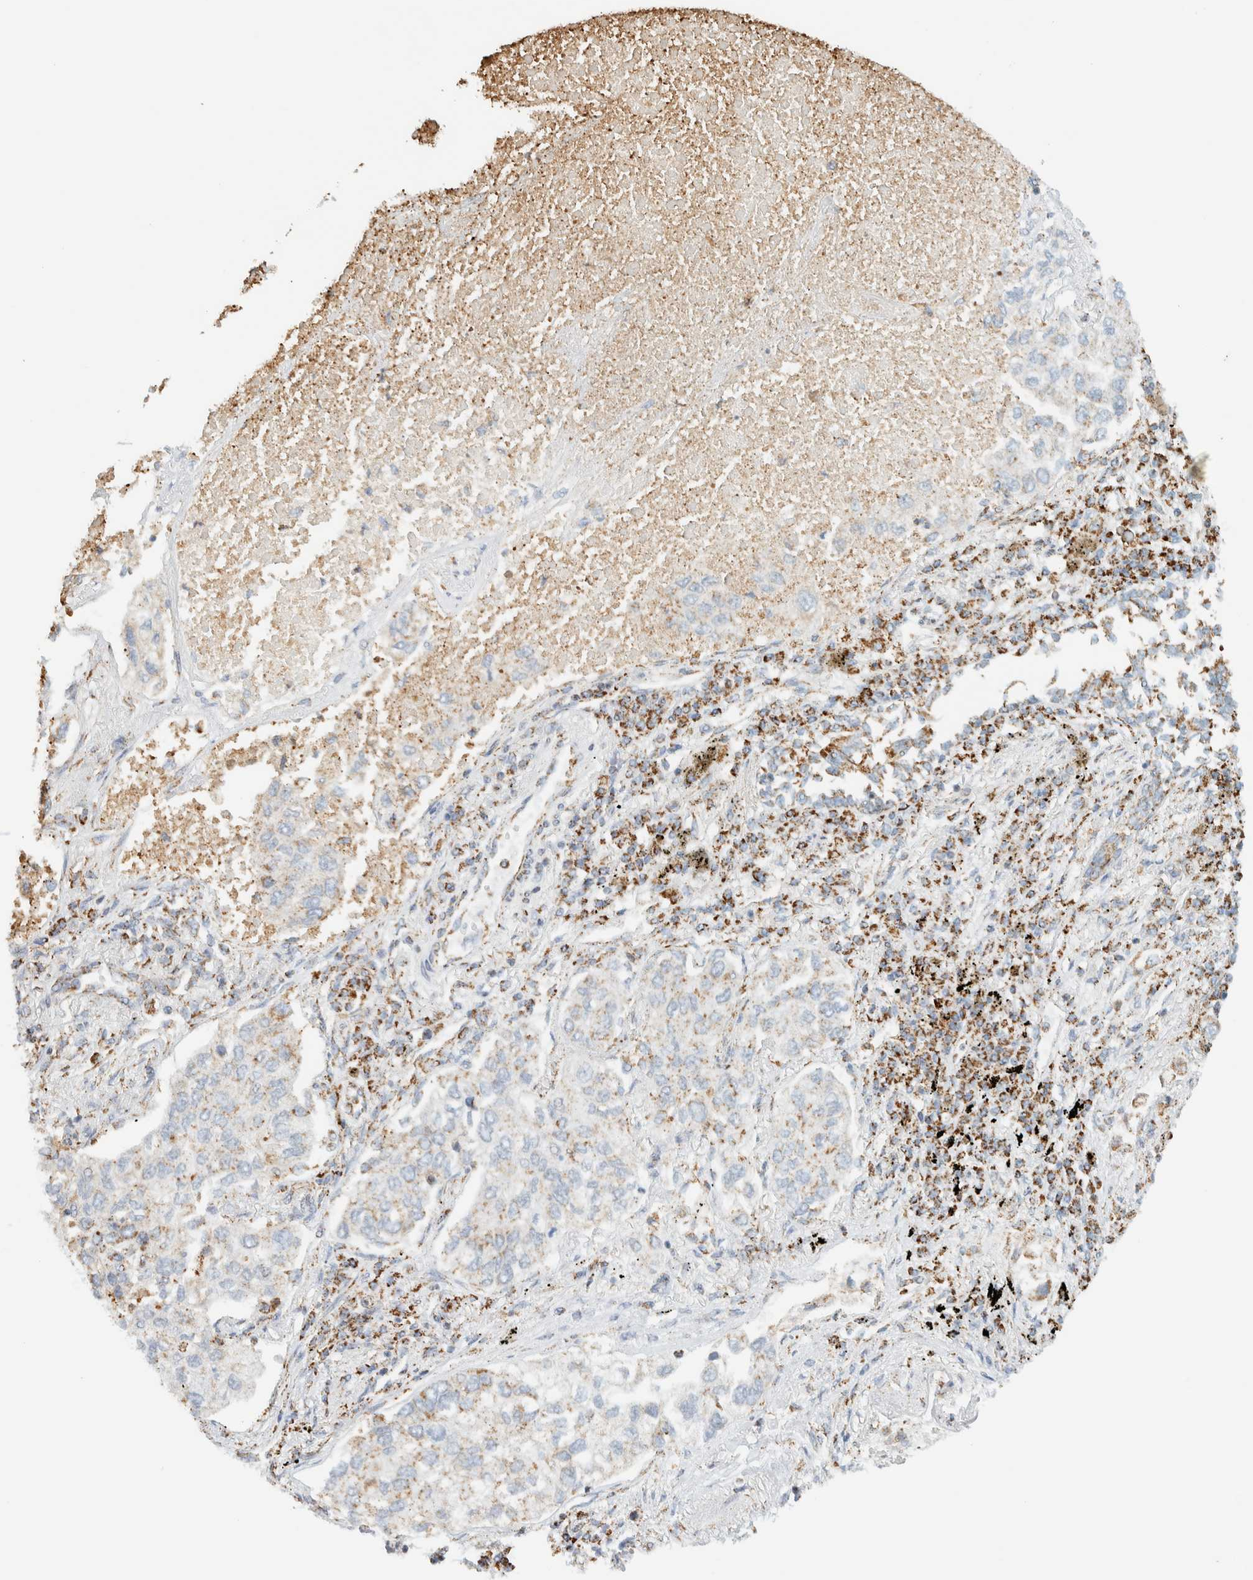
{"staining": {"intensity": "weak", "quantity": "25%-75%", "location": "cytoplasmic/membranous"}, "tissue": "lung cancer", "cell_type": "Tumor cells", "image_type": "cancer", "snomed": [{"axis": "morphology", "description": "Inflammation, NOS"}, {"axis": "morphology", "description": "Adenocarcinoma, NOS"}, {"axis": "topography", "description": "Lung"}], "caption": "Weak cytoplasmic/membranous staining for a protein is appreciated in about 25%-75% of tumor cells of lung adenocarcinoma using immunohistochemistry (IHC).", "gene": "KIFAP3", "patient": {"sex": "male", "age": 63}}